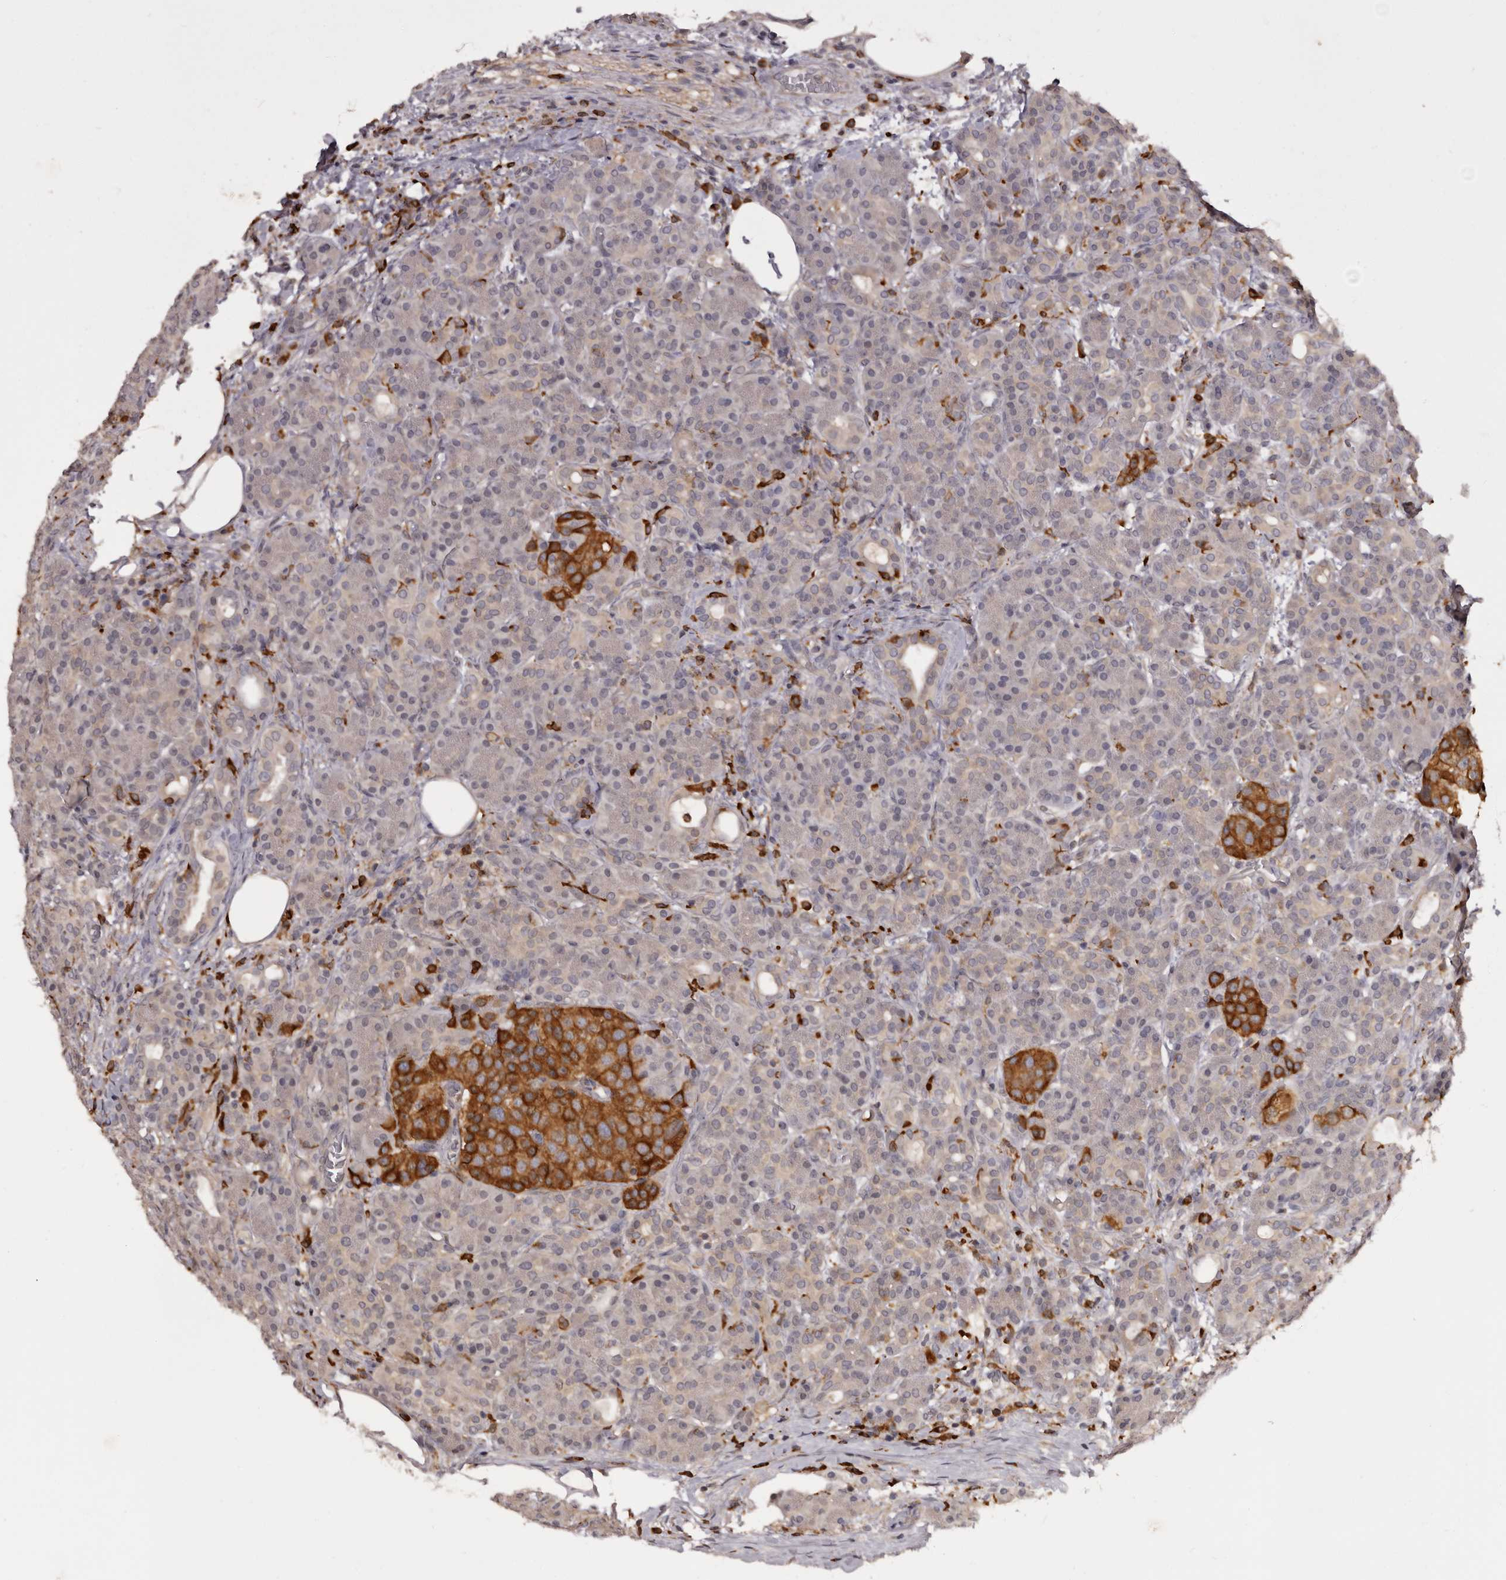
{"staining": {"intensity": "negative", "quantity": "none", "location": "none"}, "tissue": "pancreas", "cell_type": "Exocrine glandular cells", "image_type": "normal", "snomed": [{"axis": "morphology", "description": "Normal tissue, NOS"}, {"axis": "topography", "description": "Pancreas"}], "caption": "Histopathology image shows no protein positivity in exocrine glandular cells of unremarkable pancreas.", "gene": "TNNI1", "patient": {"sex": "male", "age": 63}}